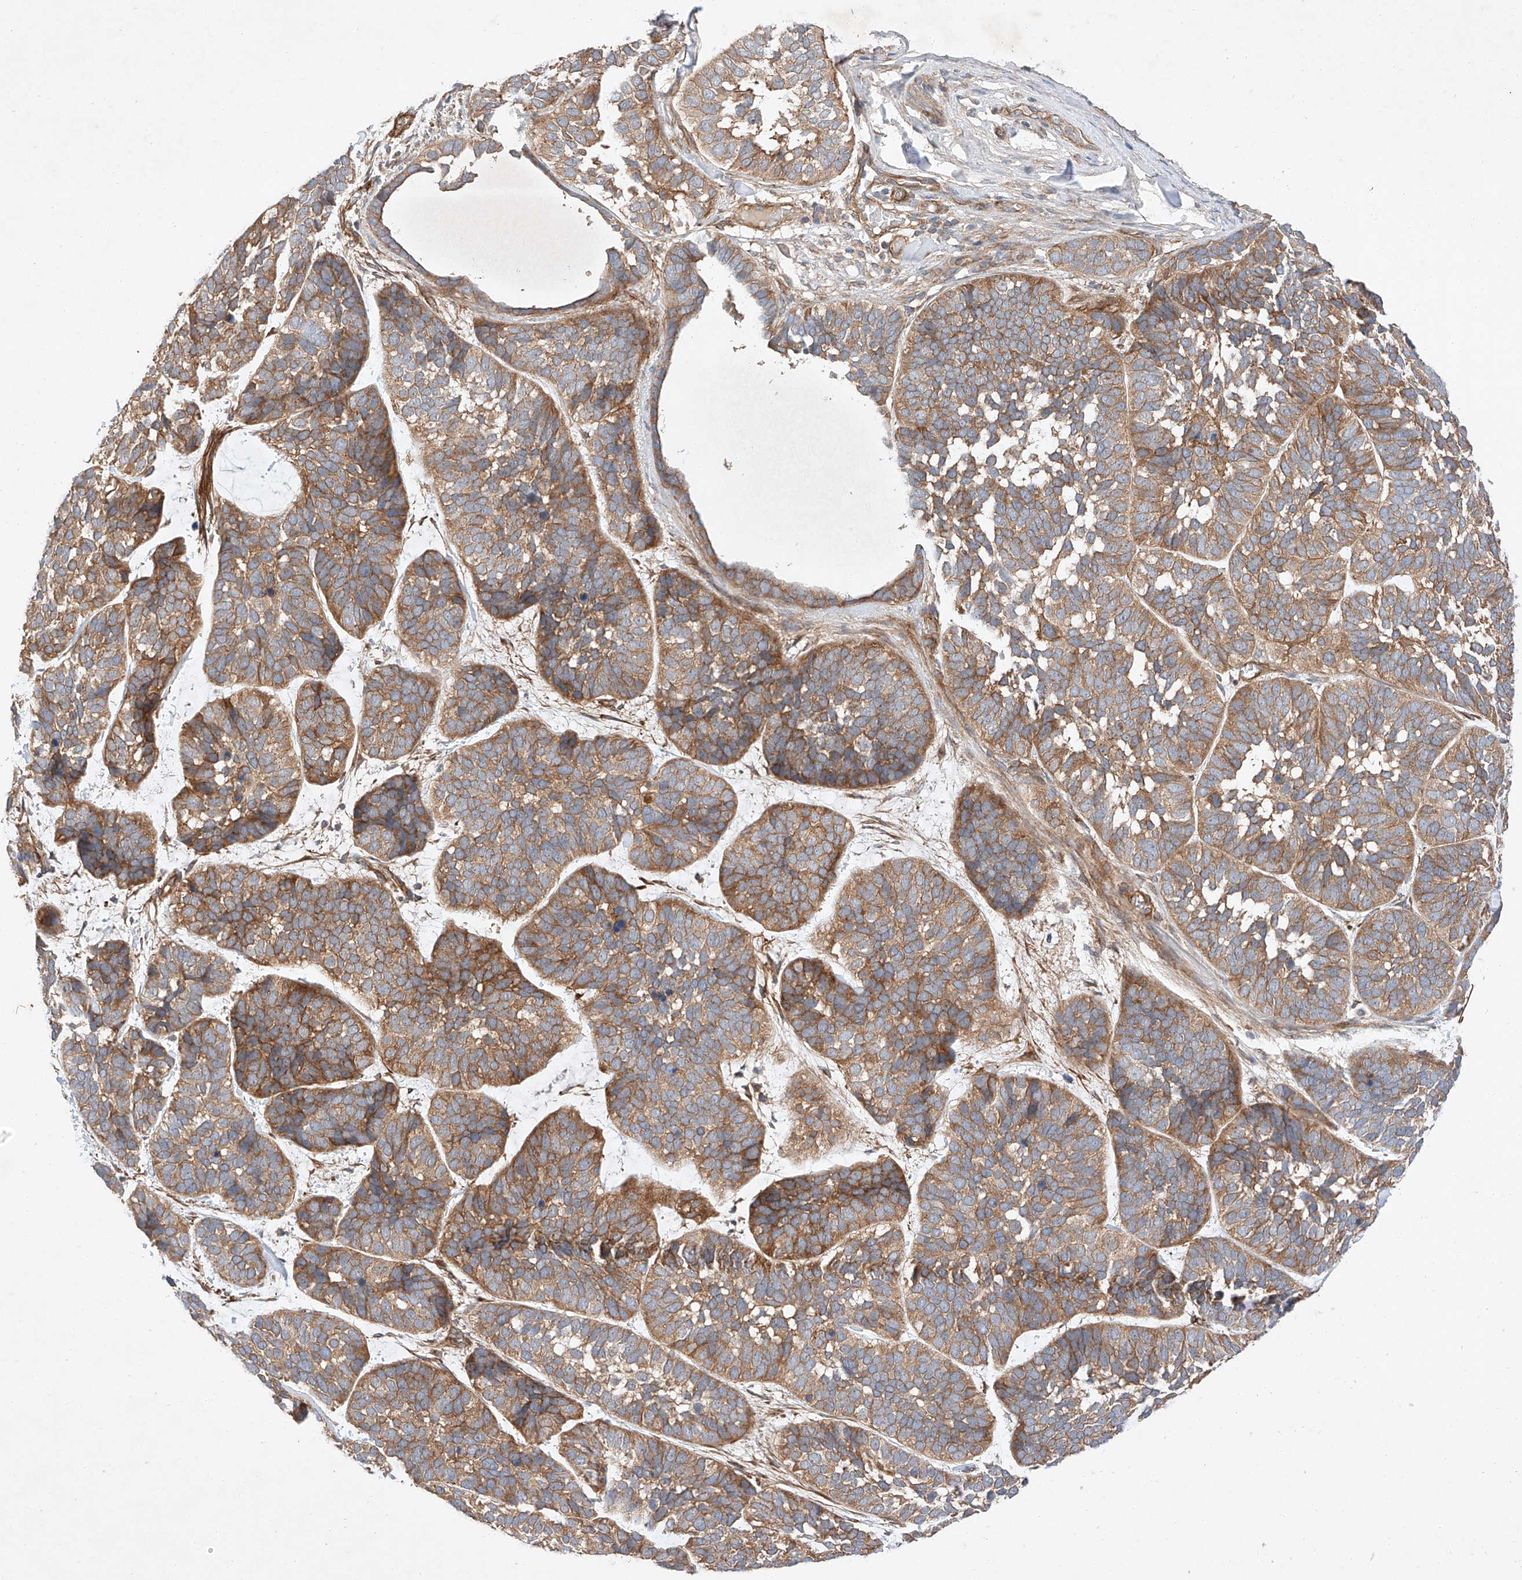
{"staining": {"intensity": "moderate", "quantity": ">75%", "location": "cytoplasmic/membranous"}, "tissue": "skin cancer", "cell_type": "Tumor cells", "image_type": "cancer", "snomed": [{"axis": "morphology", "description": "Basal cell carcinoma"}, {"axis": "topography", "description": "Skin"}], "caption": "Skin cancer (basal cell carcinoma) was stained to show a protein in brown. There is medium levels of moderate cytoplasmic/membranous expression in about >75% of tumor cells. (DAB IHC, brown staining for protein, blue staining for nuclei).", "gene": "RAB23", "patient": {"sex": "male", "age": 62}}